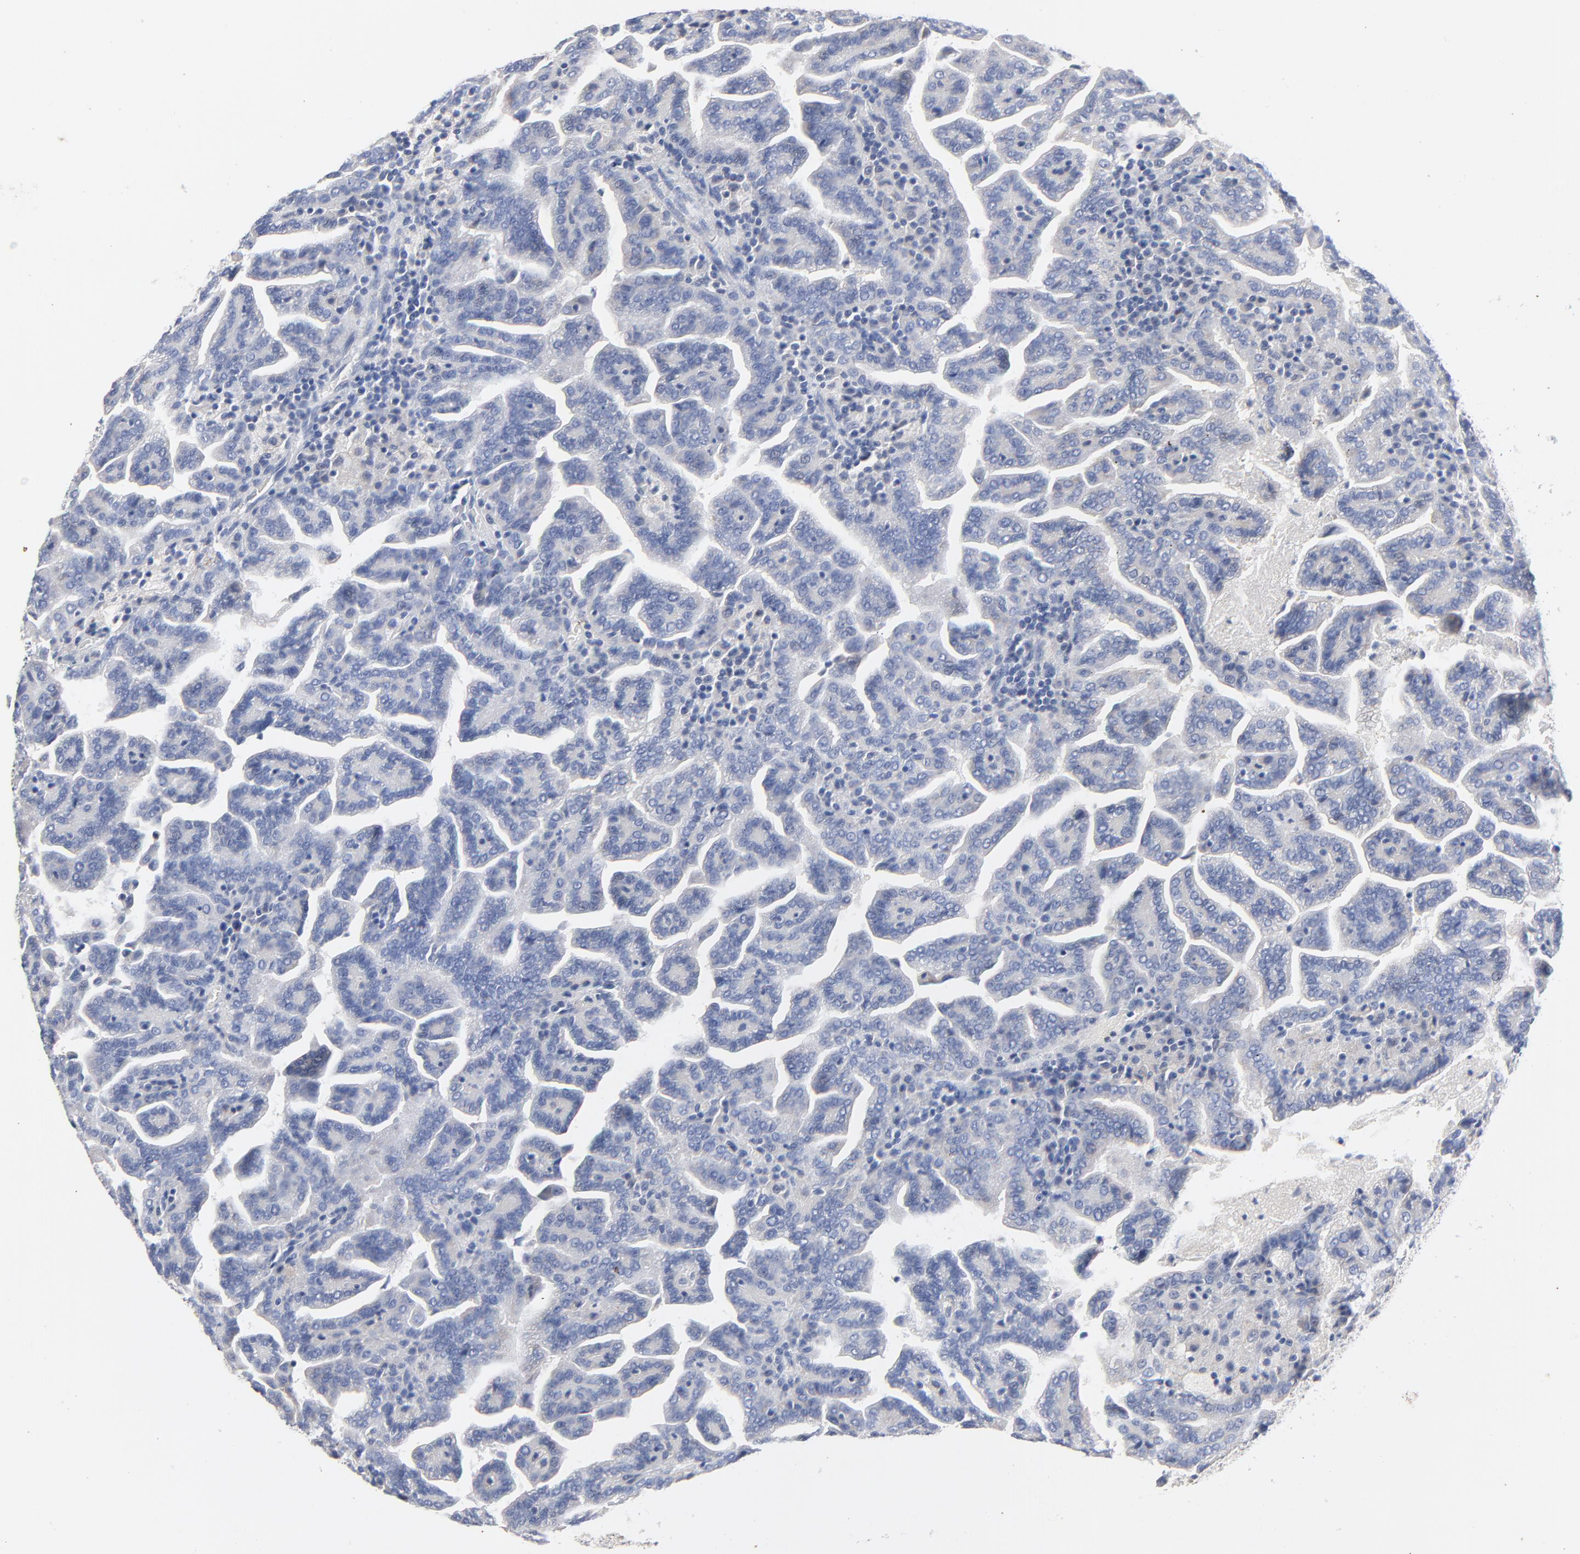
{"staining": {"intensity": "negative", "quantity": "none", "location": "none"}, "tissue": "renal cancer", "cell_type": "Tumor cells", "image_type": "cancer", "snomed": [{"axis": "morphology", "description": "Adenocarcinoma, NOS"}, {"axis": "topography", "description": "Kidney"}], "caption": "Renal adenocarcinoma stained for a protein using IHC displays no expression tumor cells.", "gene": "AADAC", "patient": {"sex": "male", "age": 61}}